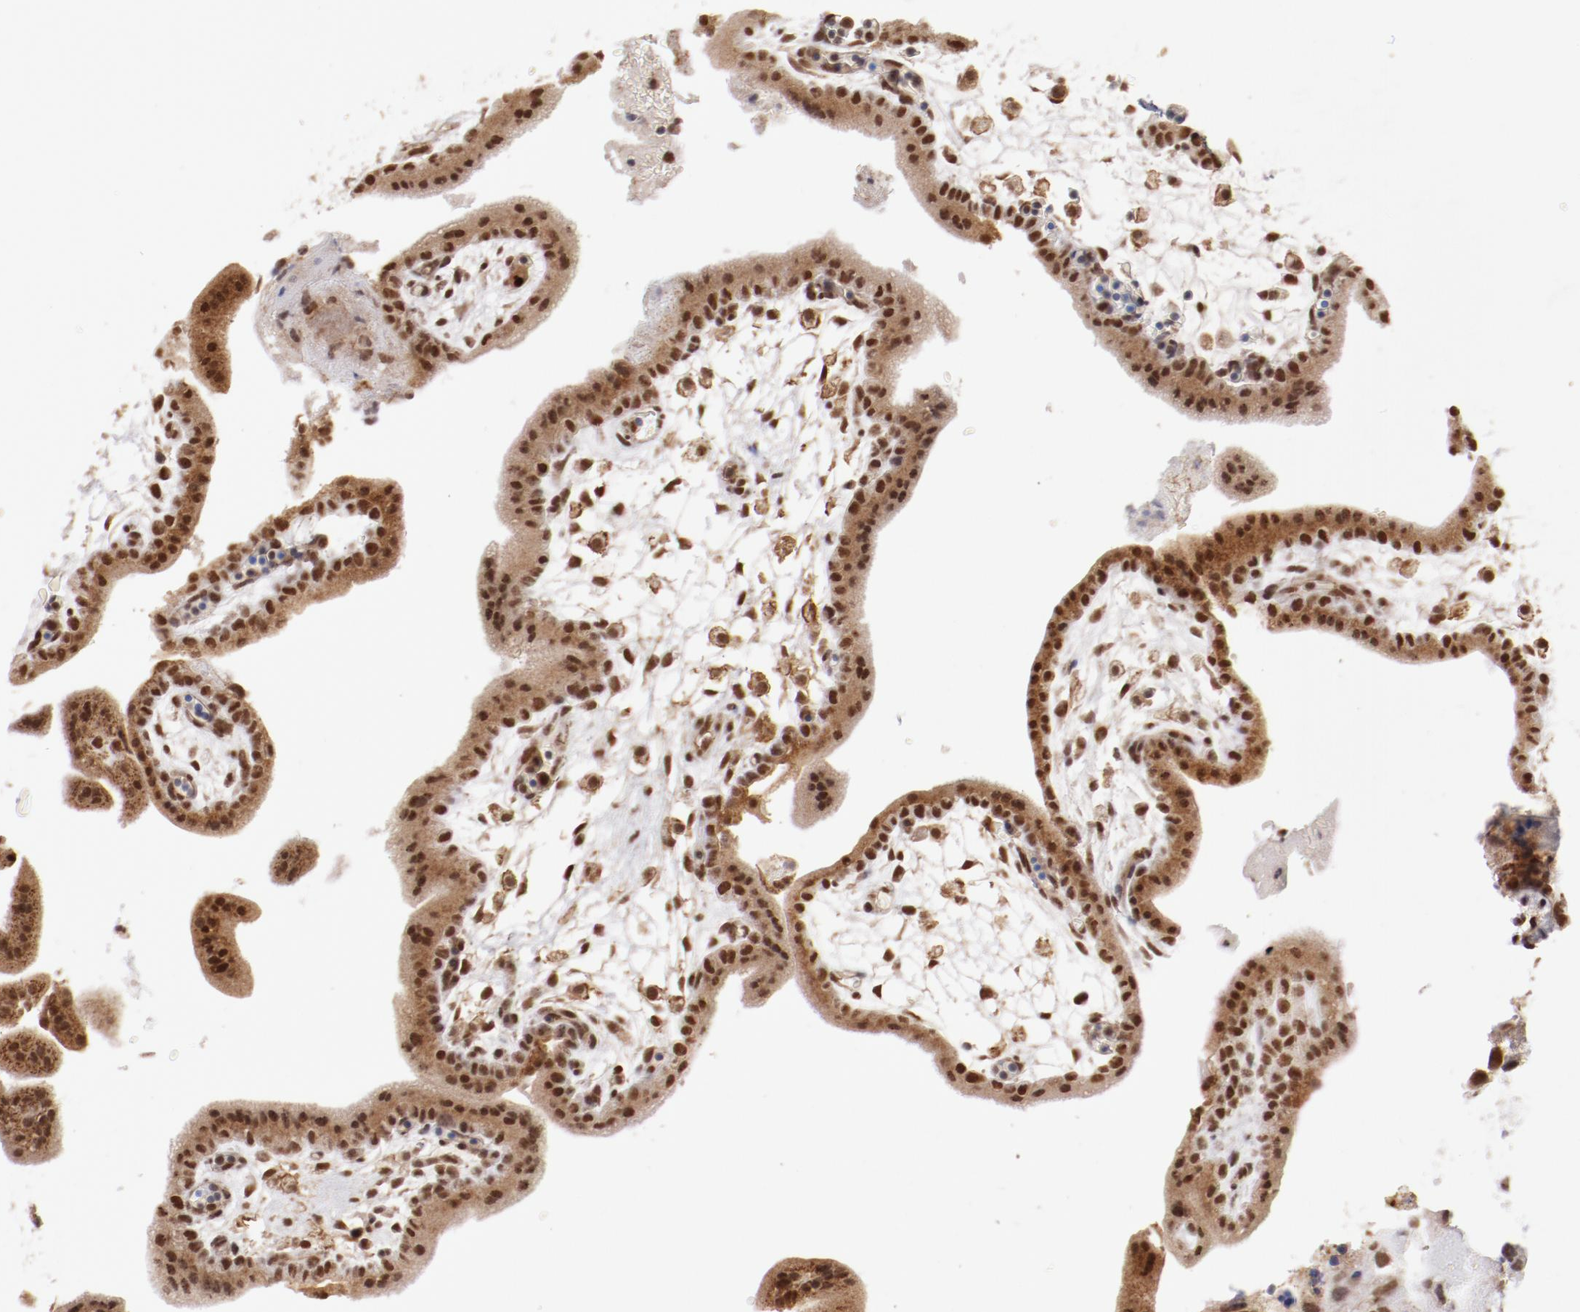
{"staining": {"intensity": "moderate", "quantity": ">75%", "location": "cytoplasmic/membranous,nuclear"}, "tissue": "placenta", "cell_type": "Decidual cells", "image_type": "normal", "snomed": [{"axis": "morphology", "description": "Normal tissue, NOS"}, {"axis": "topography", "description": "Placenta"}], "caption": "Moderate cytoplasmic/membranous,nuclear expression is seen in approximately >75% of decidual cells in benign placenta.", "gene": "NFE2", "patient": {"sex": "female", "age": 35}}